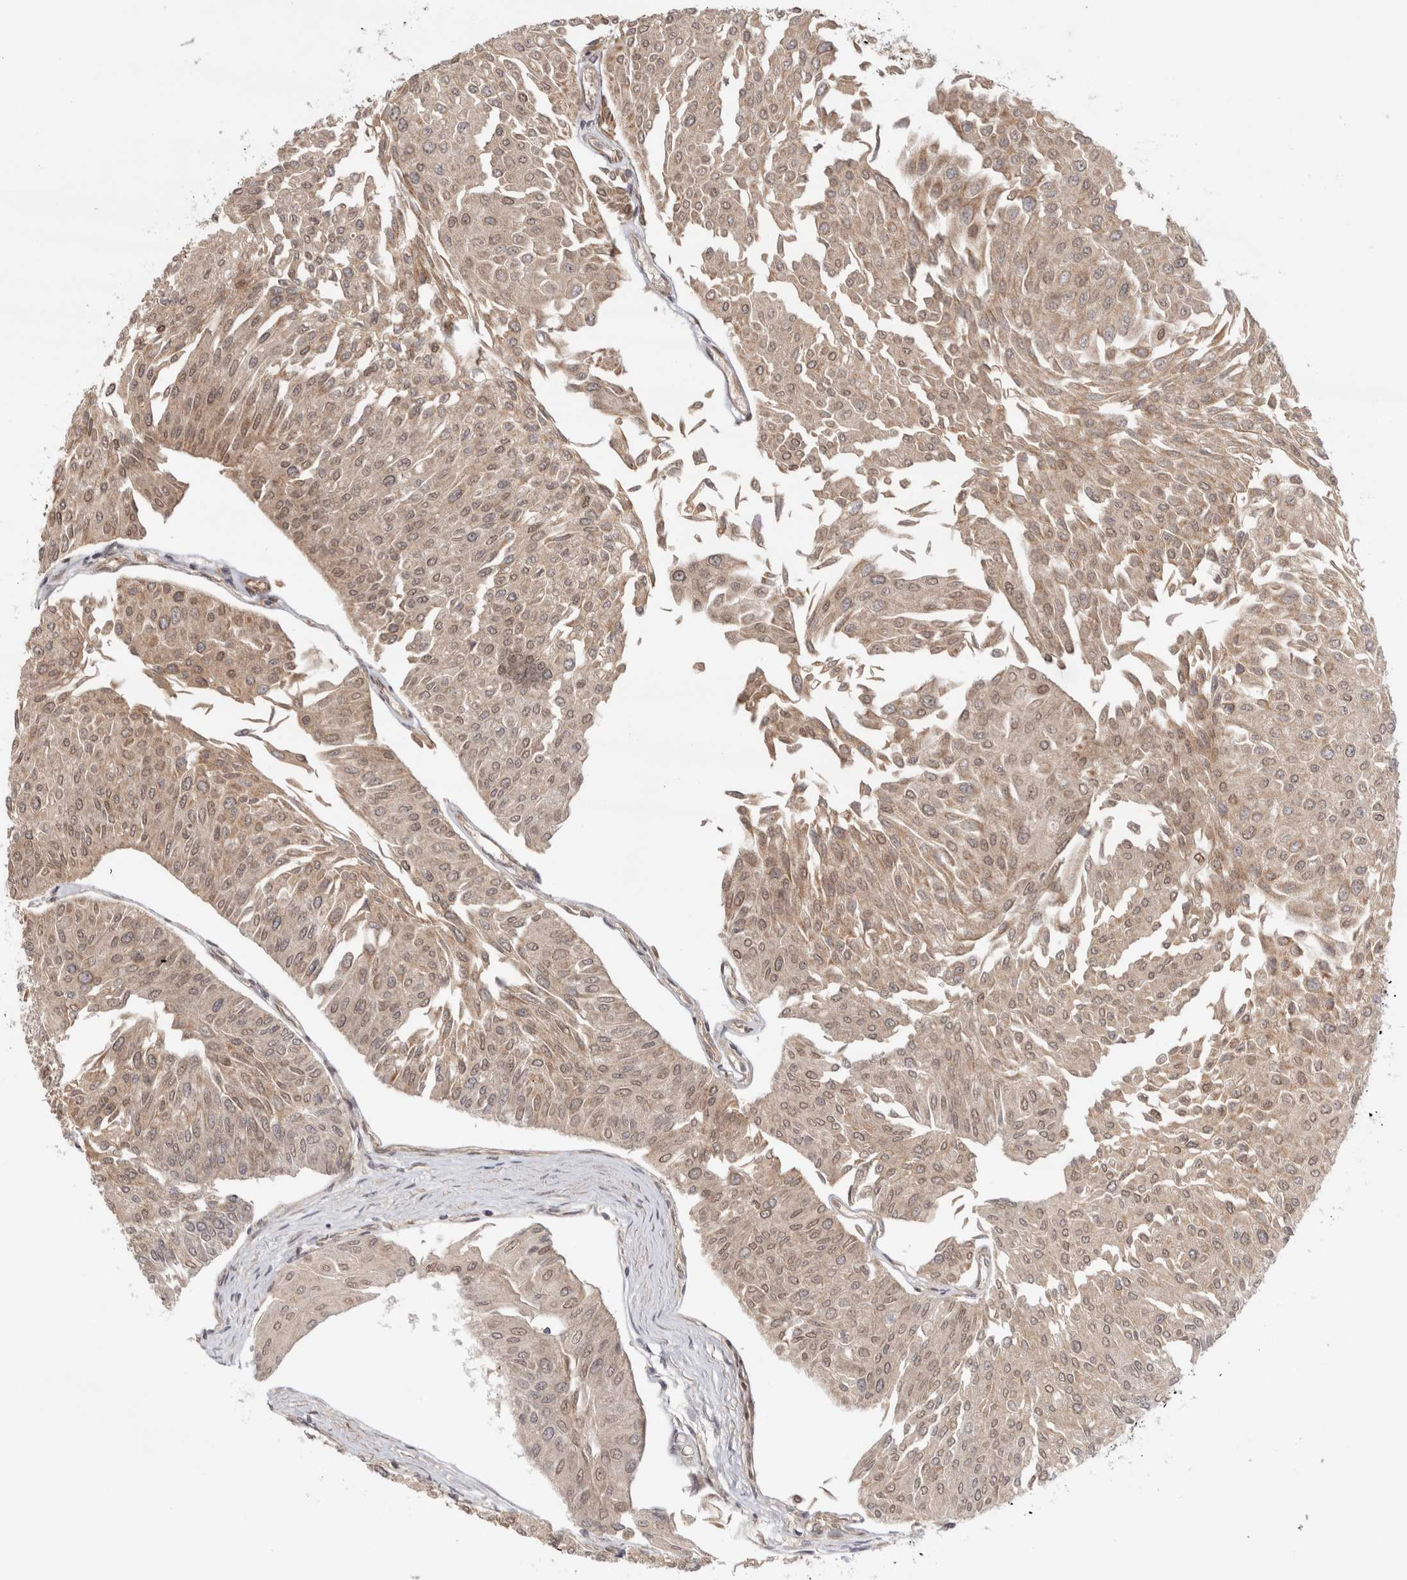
{"staining": {"intensity": "weak", "quantity": ">75%", "location": "cytoplasmic/membranous,nuclear"}, "tissue": "urothelial cancer", "cell_type": "Tumor cells", "image_type": "cancer", "snomed": [{"axis": "morphology", "description": "Urothelial carcinoma, Low grade"}, {"axis": "topography", "description": "Urinary bladder"}], "caption": "Immunohistochemistry (IHC) image of human urothelial cancer stained for a protein (brown), which shows low levels of weak cytoplasmic/membranous and nuclear positivity in approximately >75% of tumor cells.", "gene": "ZNF318", "patient": {"sex": "male", "age": 67}}